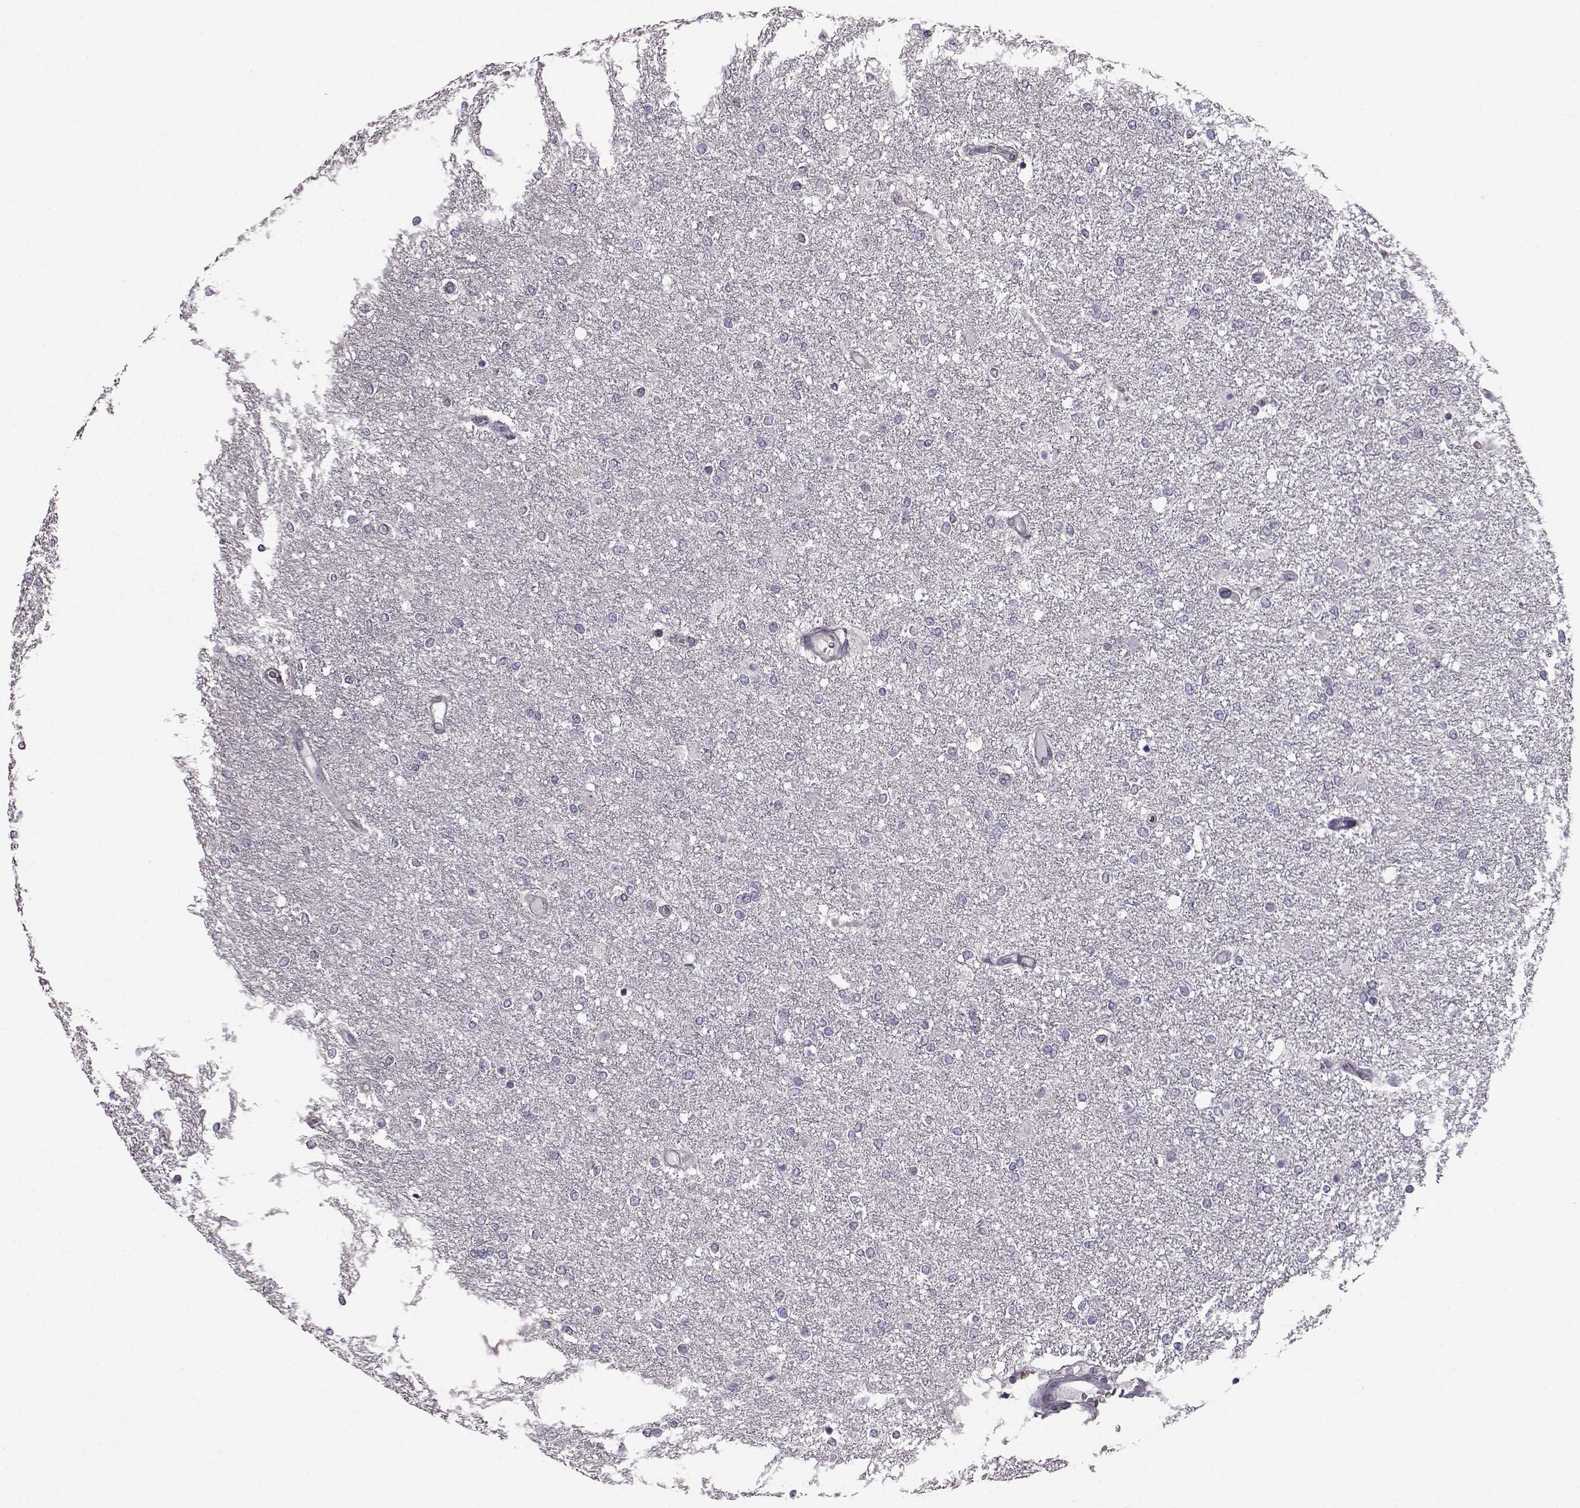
{"staining": {"intensity": "negative", "quantity": "none", "location": "none"}, "tissue": "glioma", "cell_type": "Tumor cells", "image_type": "cancer", "snomed": [{"axis": "morphology", "description": "Glioma, malignant, High grade"}, {"axis": "topography", "description": "Brain"}], "caption": "Immunohistochemistry of human high-grade glioma (malignant) exhibits no staining in tumor cells. (DAB IHC with hematoxylin counter stain).", "gene": "ADGRG2", "patient": {"sex": "female", "age": 61}}